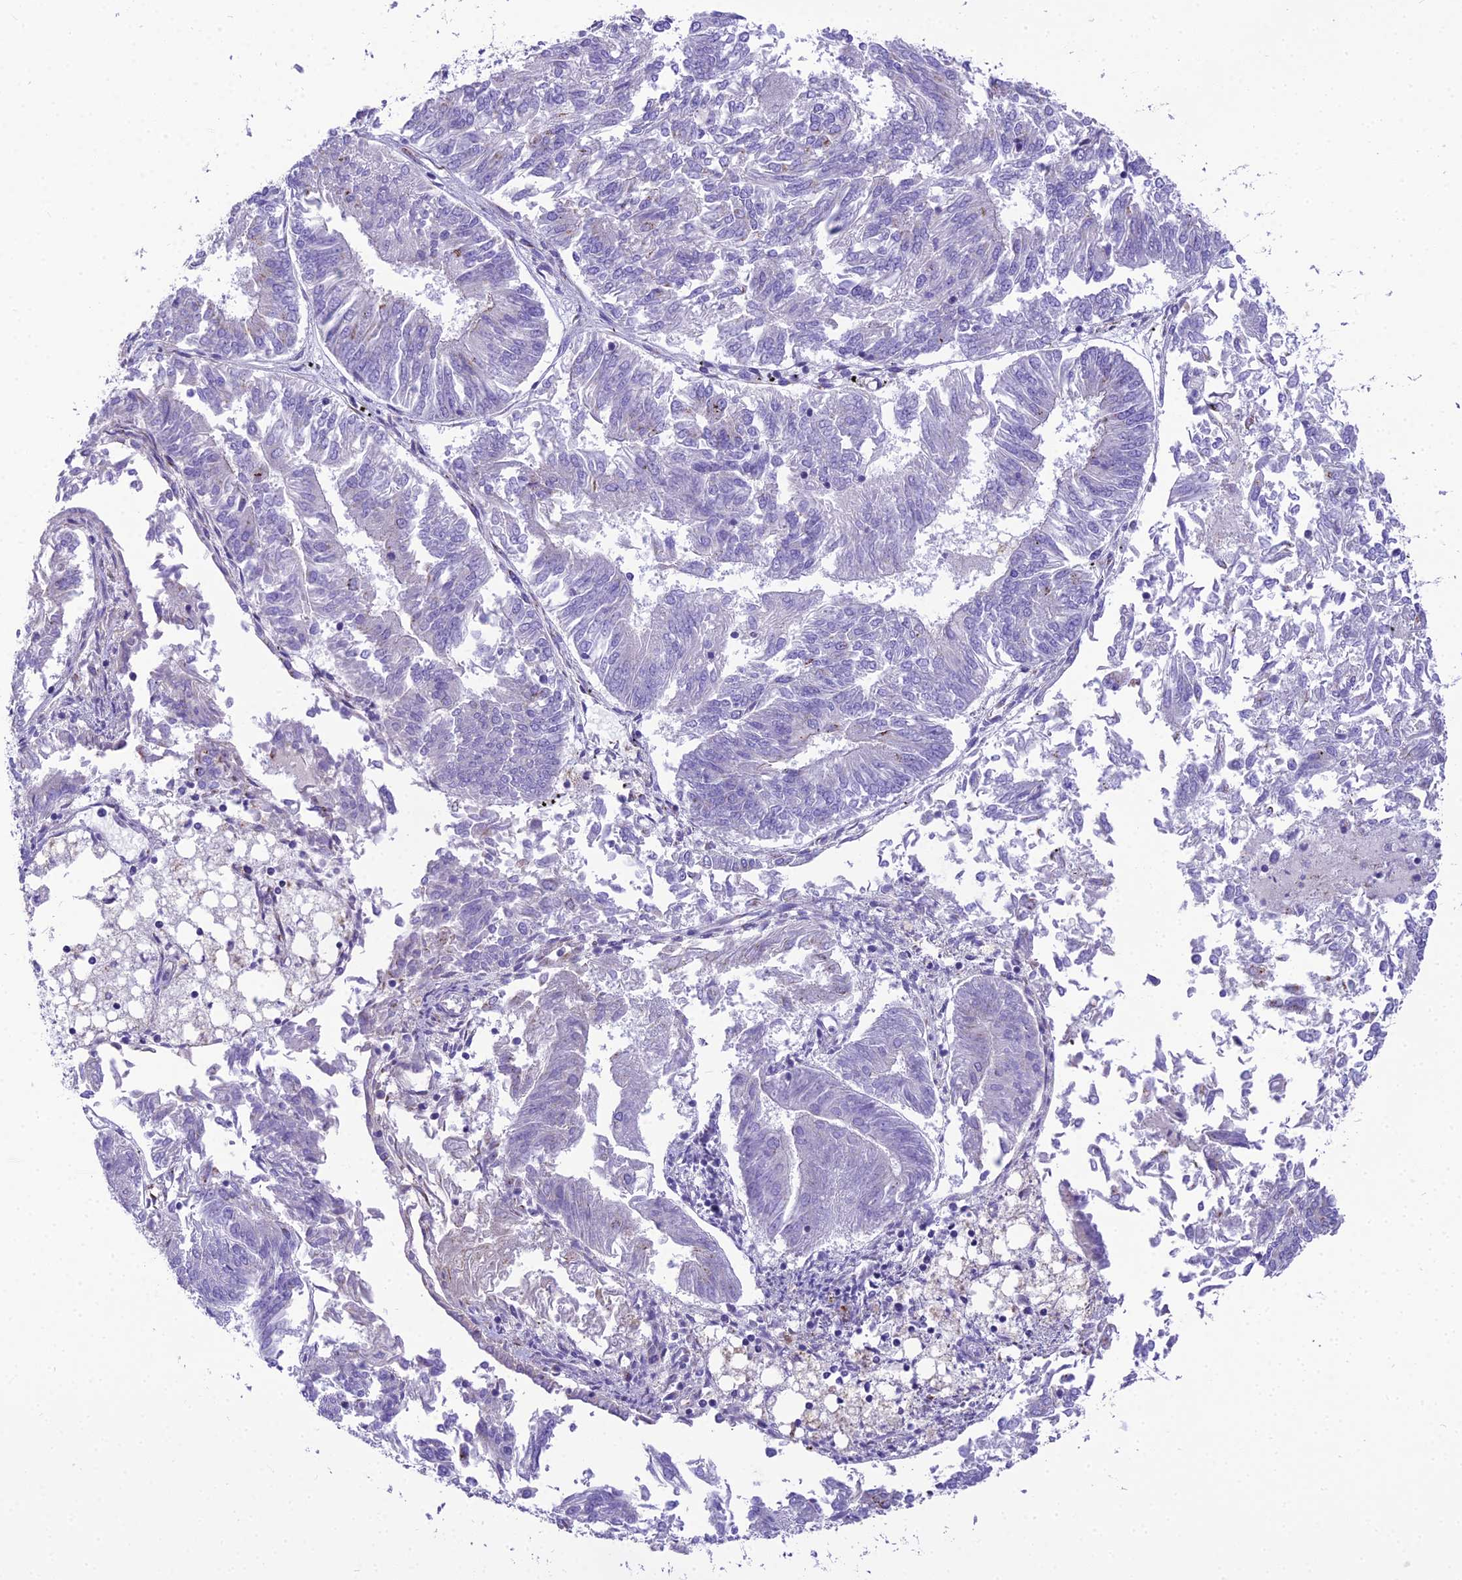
{"staining": {"intensity": "negative", "quantity": "none", "location": "none"}, "tissue": "endometrial cancer", "cell_type": "Tumor cells", "image_type": "cancer", "snomed": [{"axis": "morphology", "description": "Adenocarcinoma, NOS"}, {"axis": "topography", "description": "Endometrium"}], "caption": "Protein analysis of endometrial adenocarcinoma demonstrates no significant staining in tumor cells.", "gene": "GFRA1", "patient": {"sex": "female", "age": 58}}